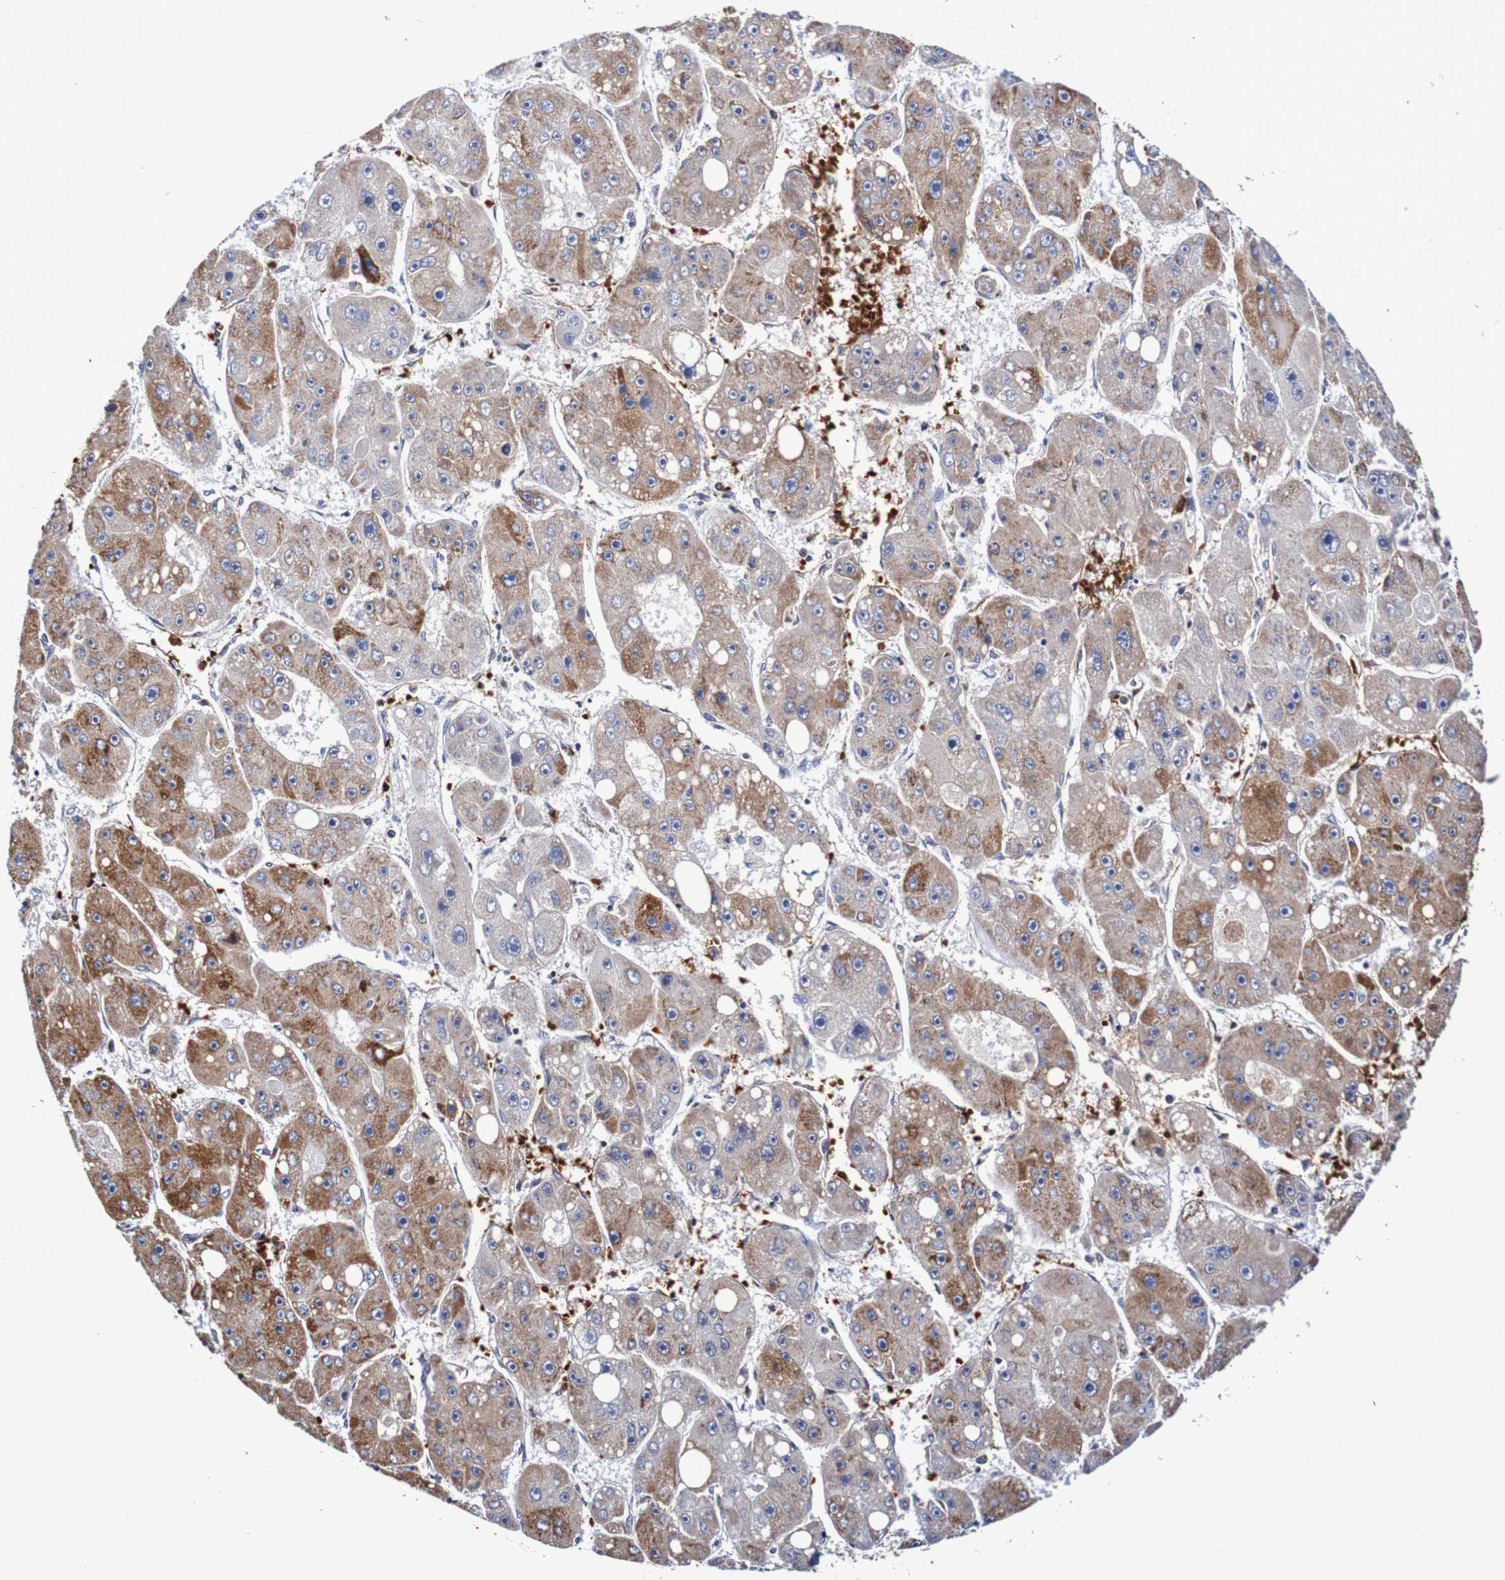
{"staining": {"intensity": "moderate", "quantity": ">75%", "location": "cytoplasmic/membranous"}, "tissue": "liver cancer", "cell_type": "Tumor cells", "image_type": "cancer", "snomed": [{"axis": "morphology", "description": "Carcinoma, Hepatocellular, NOS"}, {"axis": "topography", "description": "Liver"}], "caption": "Approximately >75% of tumor cells in liver cancer (hepatocellular carcinoma) show moderate cytoplasmic/membranous protein staining as visualized by brown immunohistochemical staining.", "gene": "WNT4", "patient": {"sex": "female", "age": 61}}